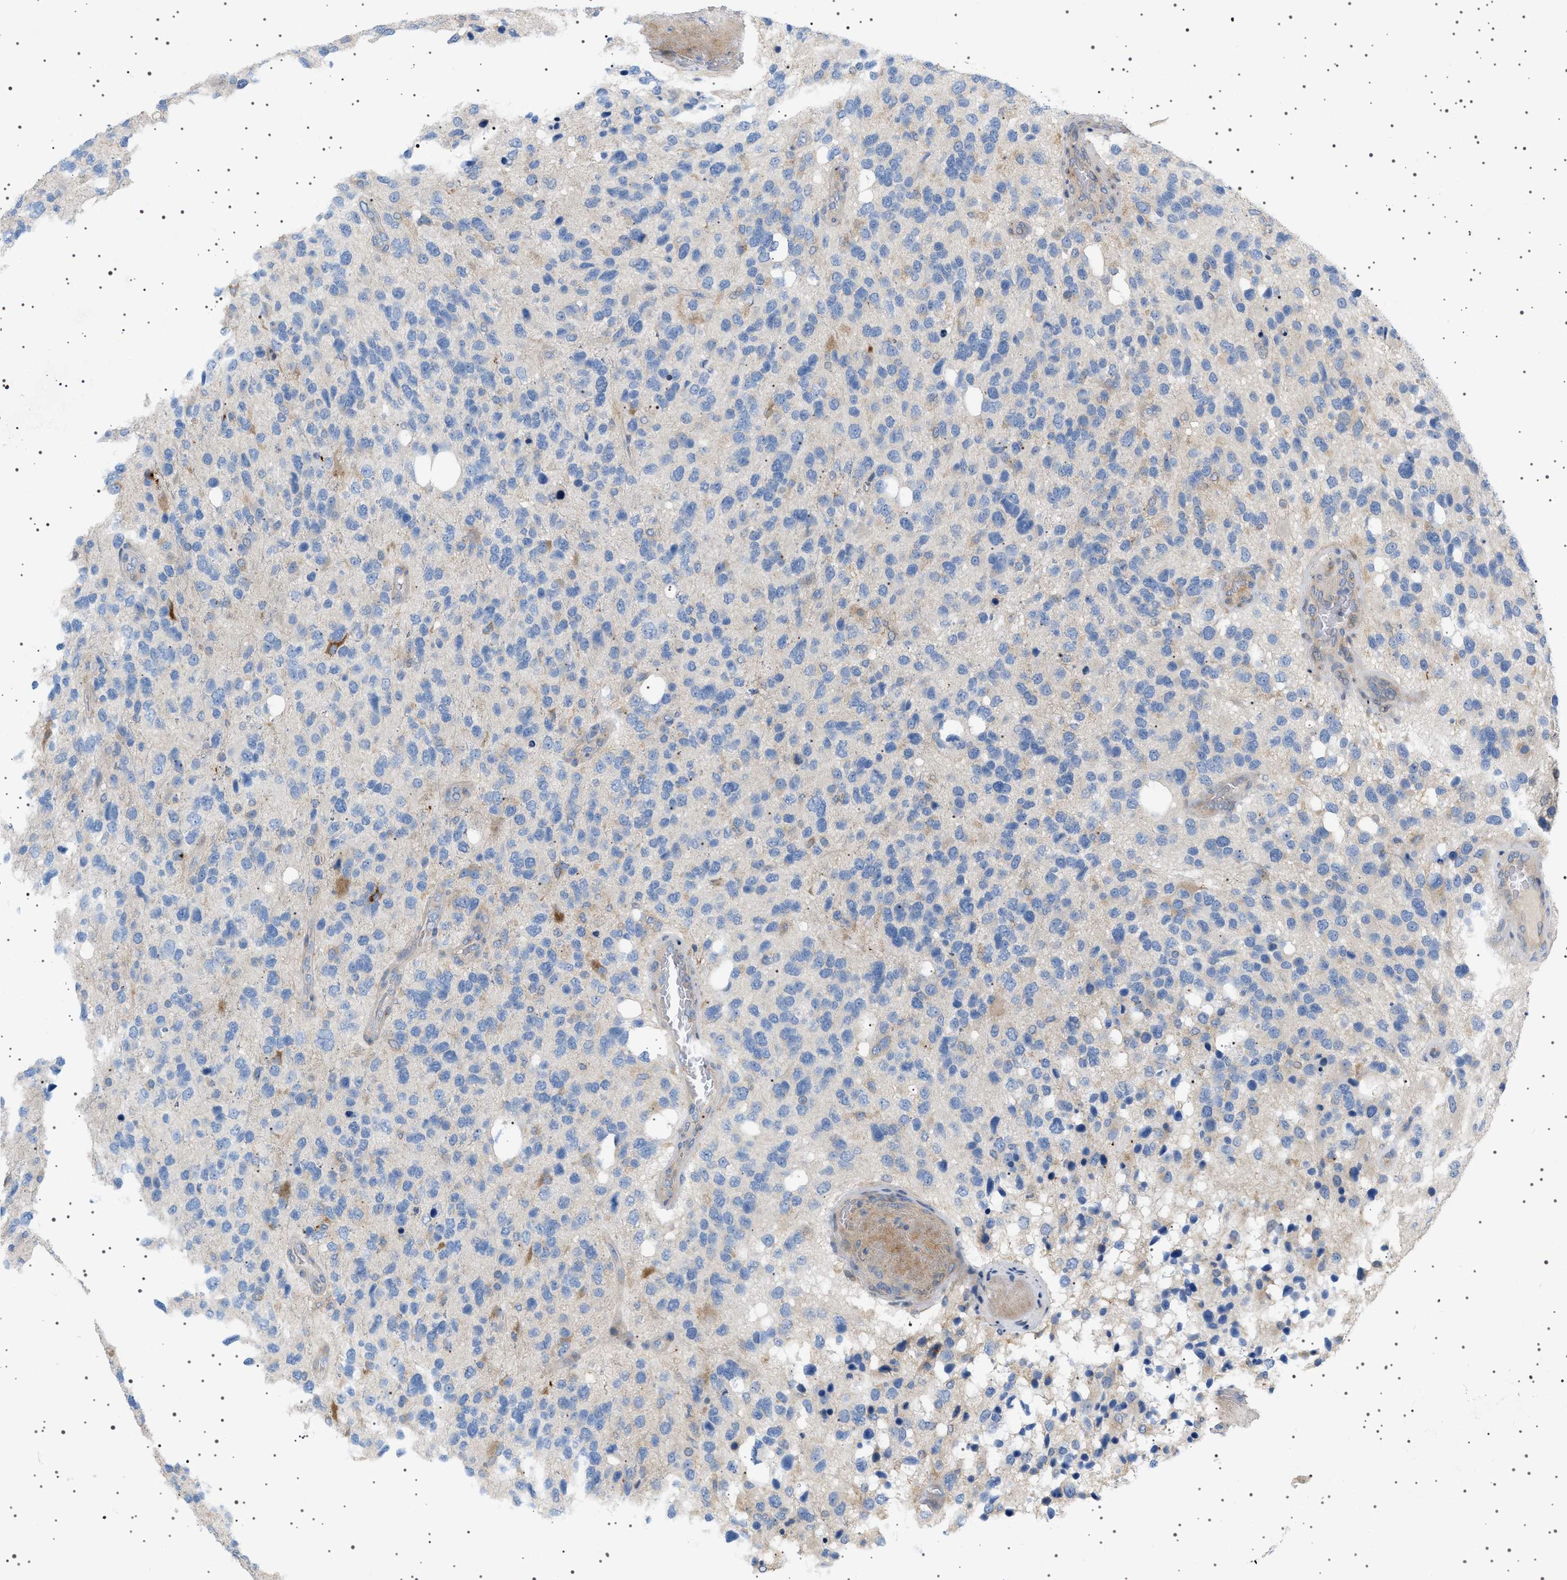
{"staining": {"intensity": "negative", "quantity": "none", "location": "none"}, "tissue": "glioma", "cell_type": "Tumor cells", "image_type": "cancer", "snomed": [{"axis": "morphology", "description": "Glioma, malignant, High grade"}, {"axis": "topography", "description": "Brain"}], "caption": "This is a micrograph of immunohistochemistry staining of glioma, which shows no expression in tumor cells. Nuclei are stained in blue.", "gene": "ADCY10", "patient": {"sex": "female", "age": 58}}